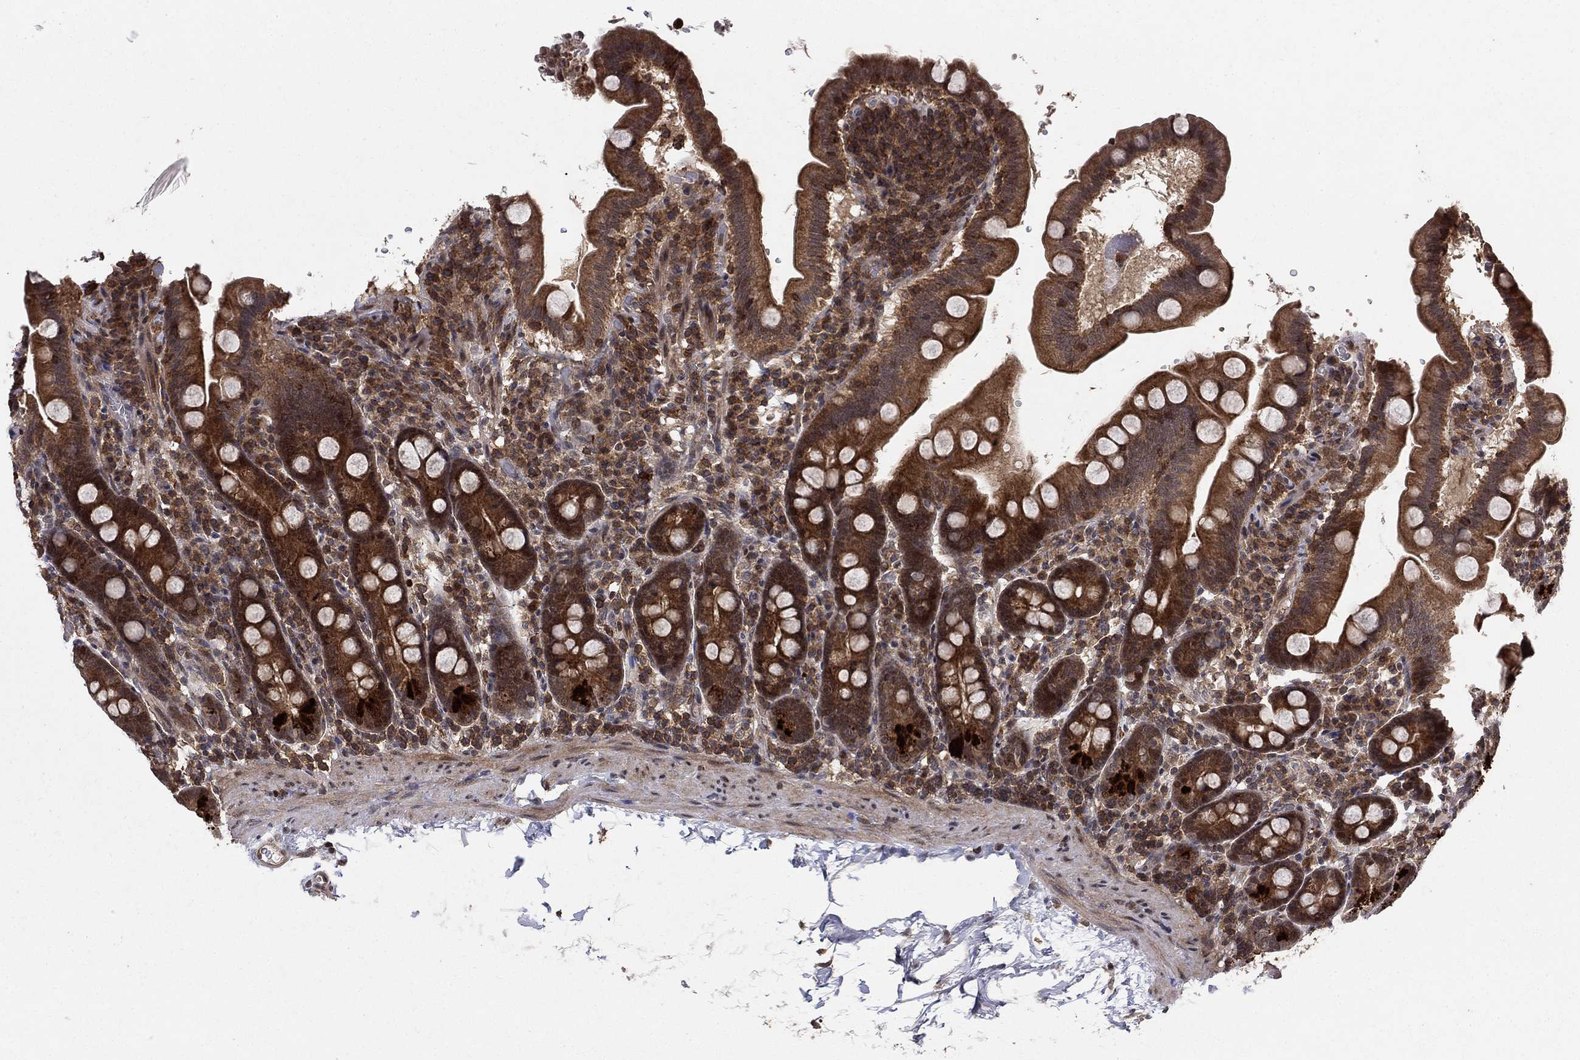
{"staining": {"intensity": "moderate", "quantity": ">75%", "location": "cytoplasmic/membranous"}, "tissue": "duodenum", "cell_type": "Glandular cells", "image_type": "normal", "snomed": [{"axis": "morphology", "description": "Normal tissue, NOS"}, {"axis": "topography", "description": "Duodenum"}], "caption": "Immunohistochemical staining of unremarkable human duodenum demonstrates medium levels of moderate cytoplasmic/membranous staining in about >75% of glandular cells. (Brightfield microscopy of DAB IHC at high magnification).", "gene": "CCDC66", "patient": {"sex": "male", "age": 59}}